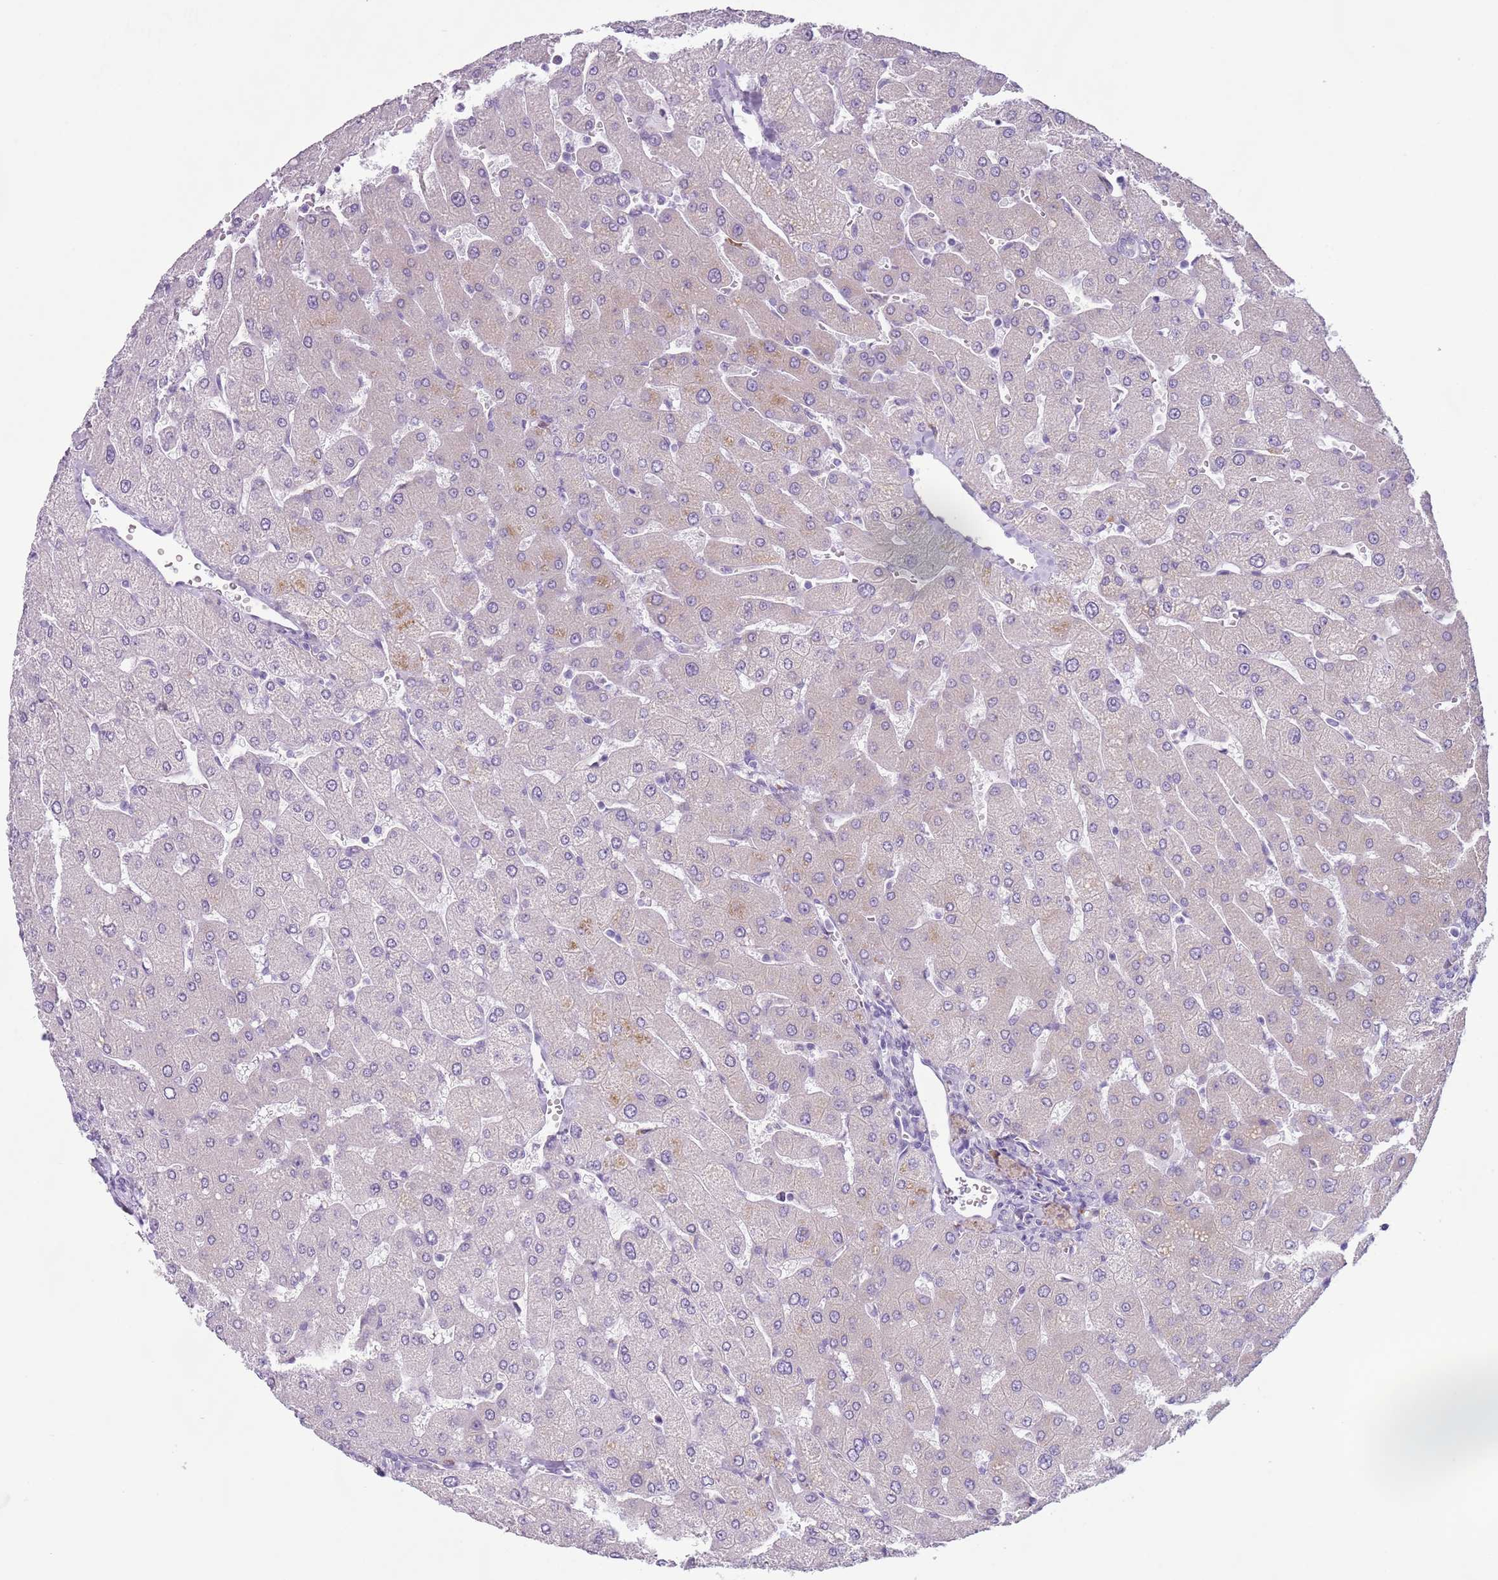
{"staining": {"intensity": "negative", "quantity": "none", "location": "none"}, "tissue": "liver", "cell_type": "Cholangiocytes", "image_type": "normal", "snomed": [{"axis": "morphology", "description": "Normal tissue, NOS"}, {"axis": "topography", "description": "Liver"}], "caption": "IHC of benign human liver shows no staining in cholangiocytes.", "gene": "HYOU1", "patient": {"sex": "male", "age": 55}}